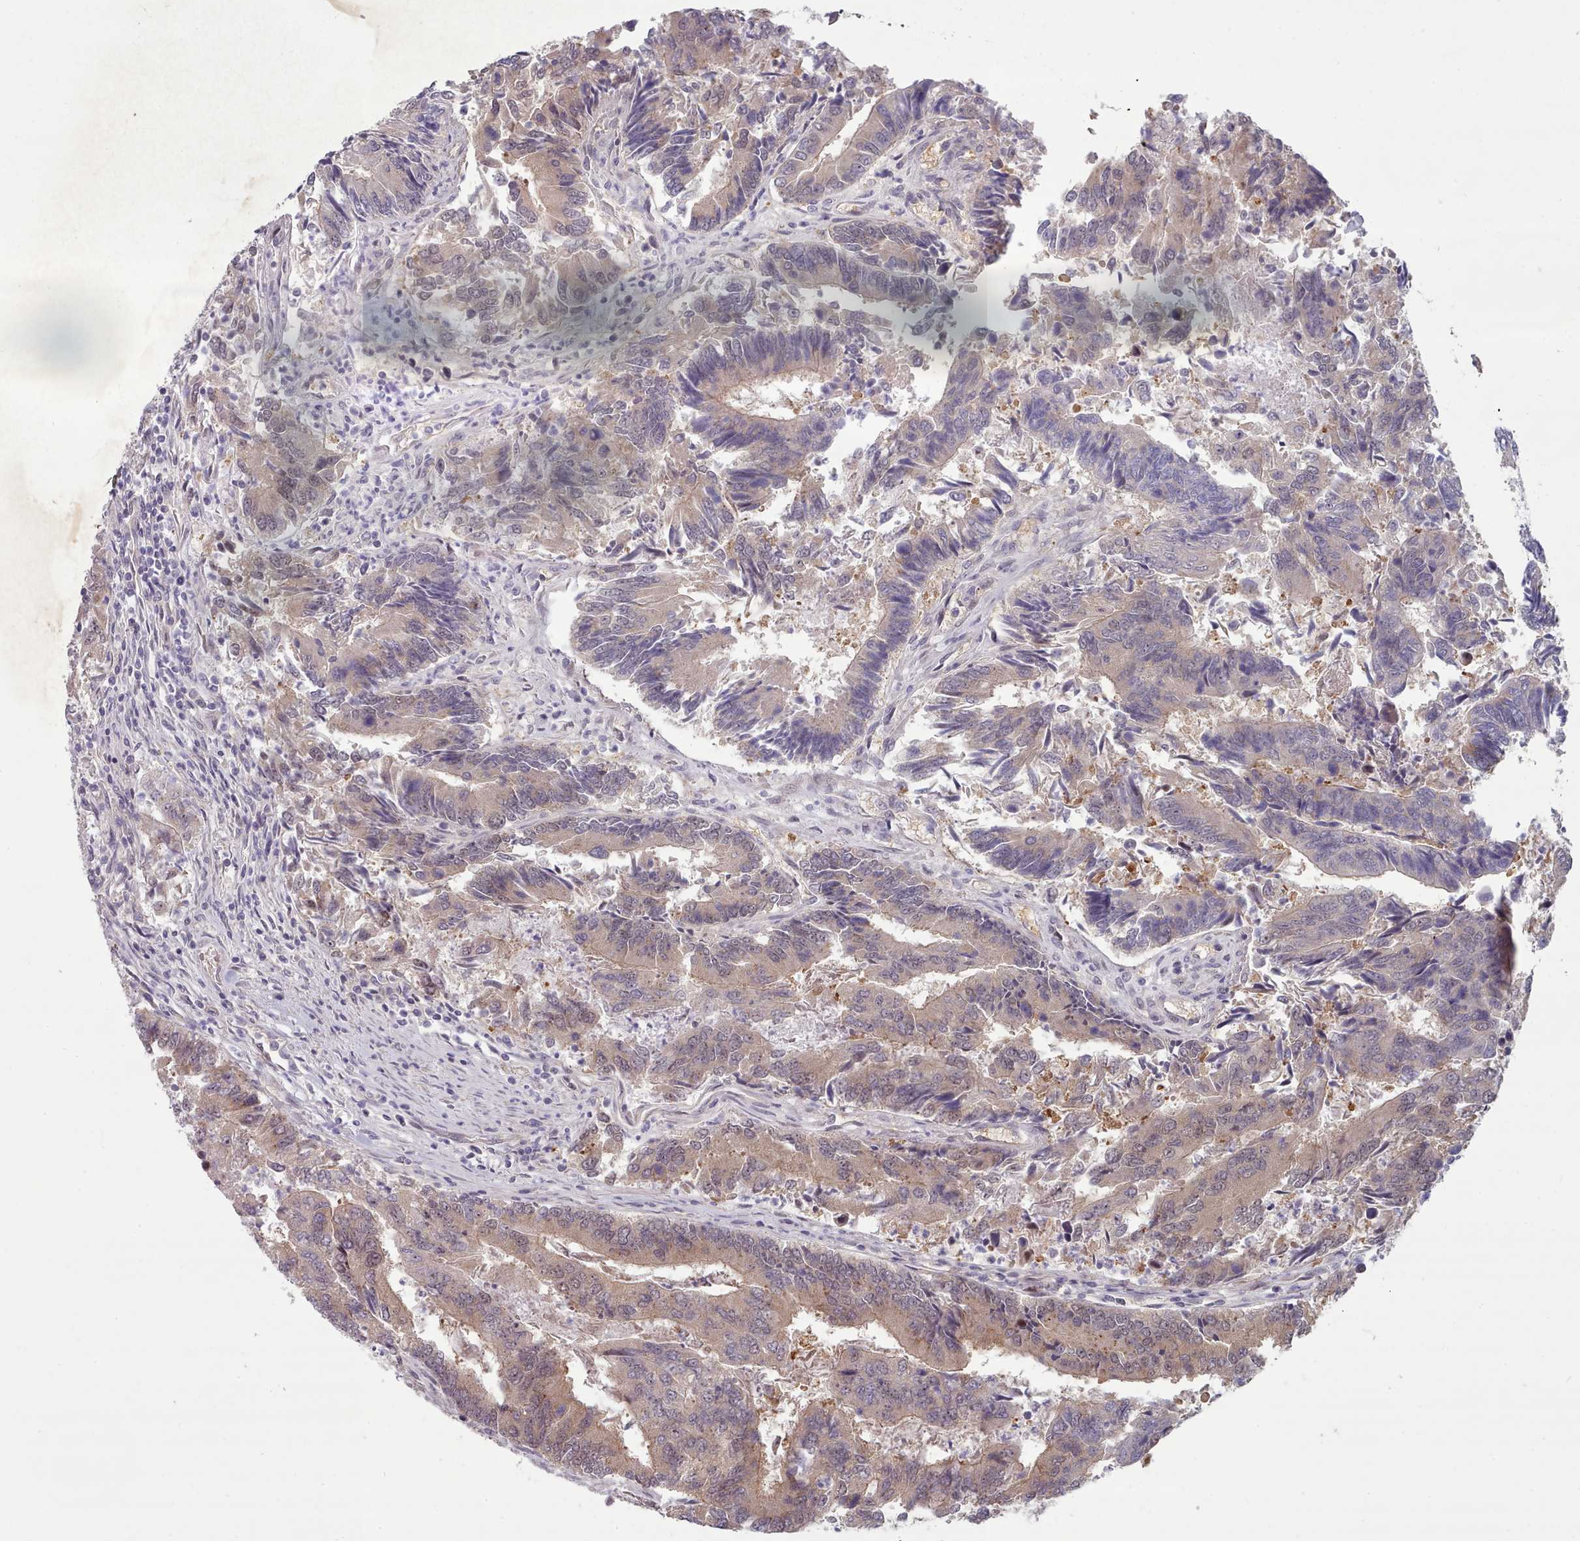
{"staining": {"intensity": "weak", "quantity": "<25%", "location": "cytoplasmic/membranous"}, "tissue": "colorectal cancer", "cell_type": "Tumor cells", "image_type": "cancer", "snomed": [{"axis": "morphology", "description": "Adenocarcinoma, NOS"}, {"axis": "topography", "description": "Colon"}], "caption": "Immunohistochemistry (IHC) micrograph of neoplastic tissue: human colorectal cancer stained with DAB (3,3'-diaminobenzidine) demonstrates no significant protein positivity in tumor cells.", "gene": "CLNS1A", "patient": {"sex": "female", "age": 67}}